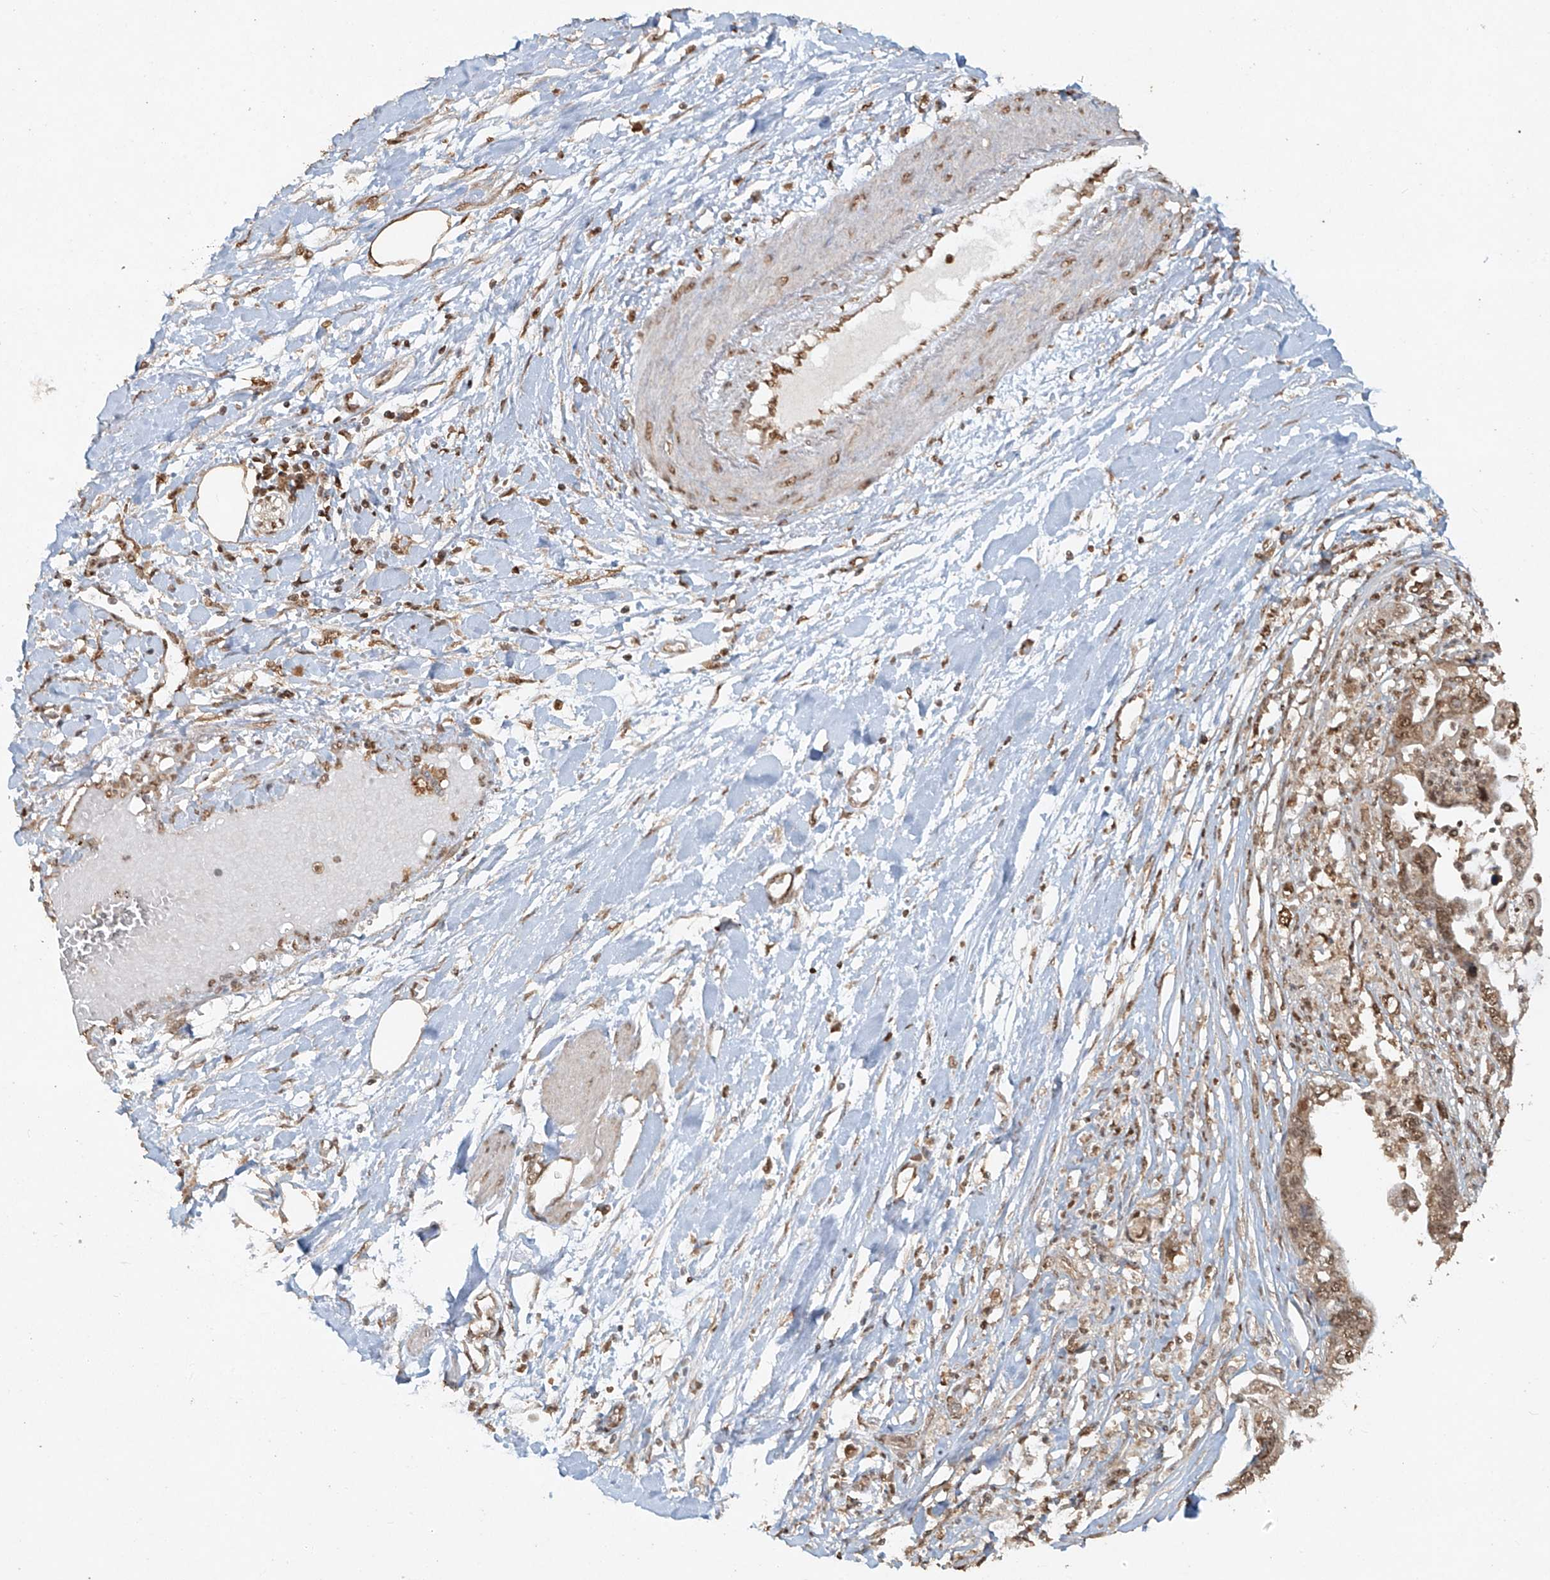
{"staining": {"intensity": "moderate", "quantity": ">75%", "location": "cytoplasmic/membranous,nuclear"}, "tissue": "pancreatic cancer", "cell_type": "Tumor cells", "image_type": "cancer", "snomed": [{"axis": "morphology", "description": "Adenocarcinoma, NOS"}, {"axis": "topography", "description": "Pancreas"}], "caption": "Protein expression analysis of adenocarcinoma (pancreatic) exhibits moderate cytoplasmic/membranous and nuclear positivity in about >75% of tumor cells. The staining was performed using DAB to visualize the protein expression in brown, while the nuclei were stained in blue with hematoxylin (Magnification: 20x).", "gene": "TIGAR", "patient": {"sex": "male", "age": 56}}